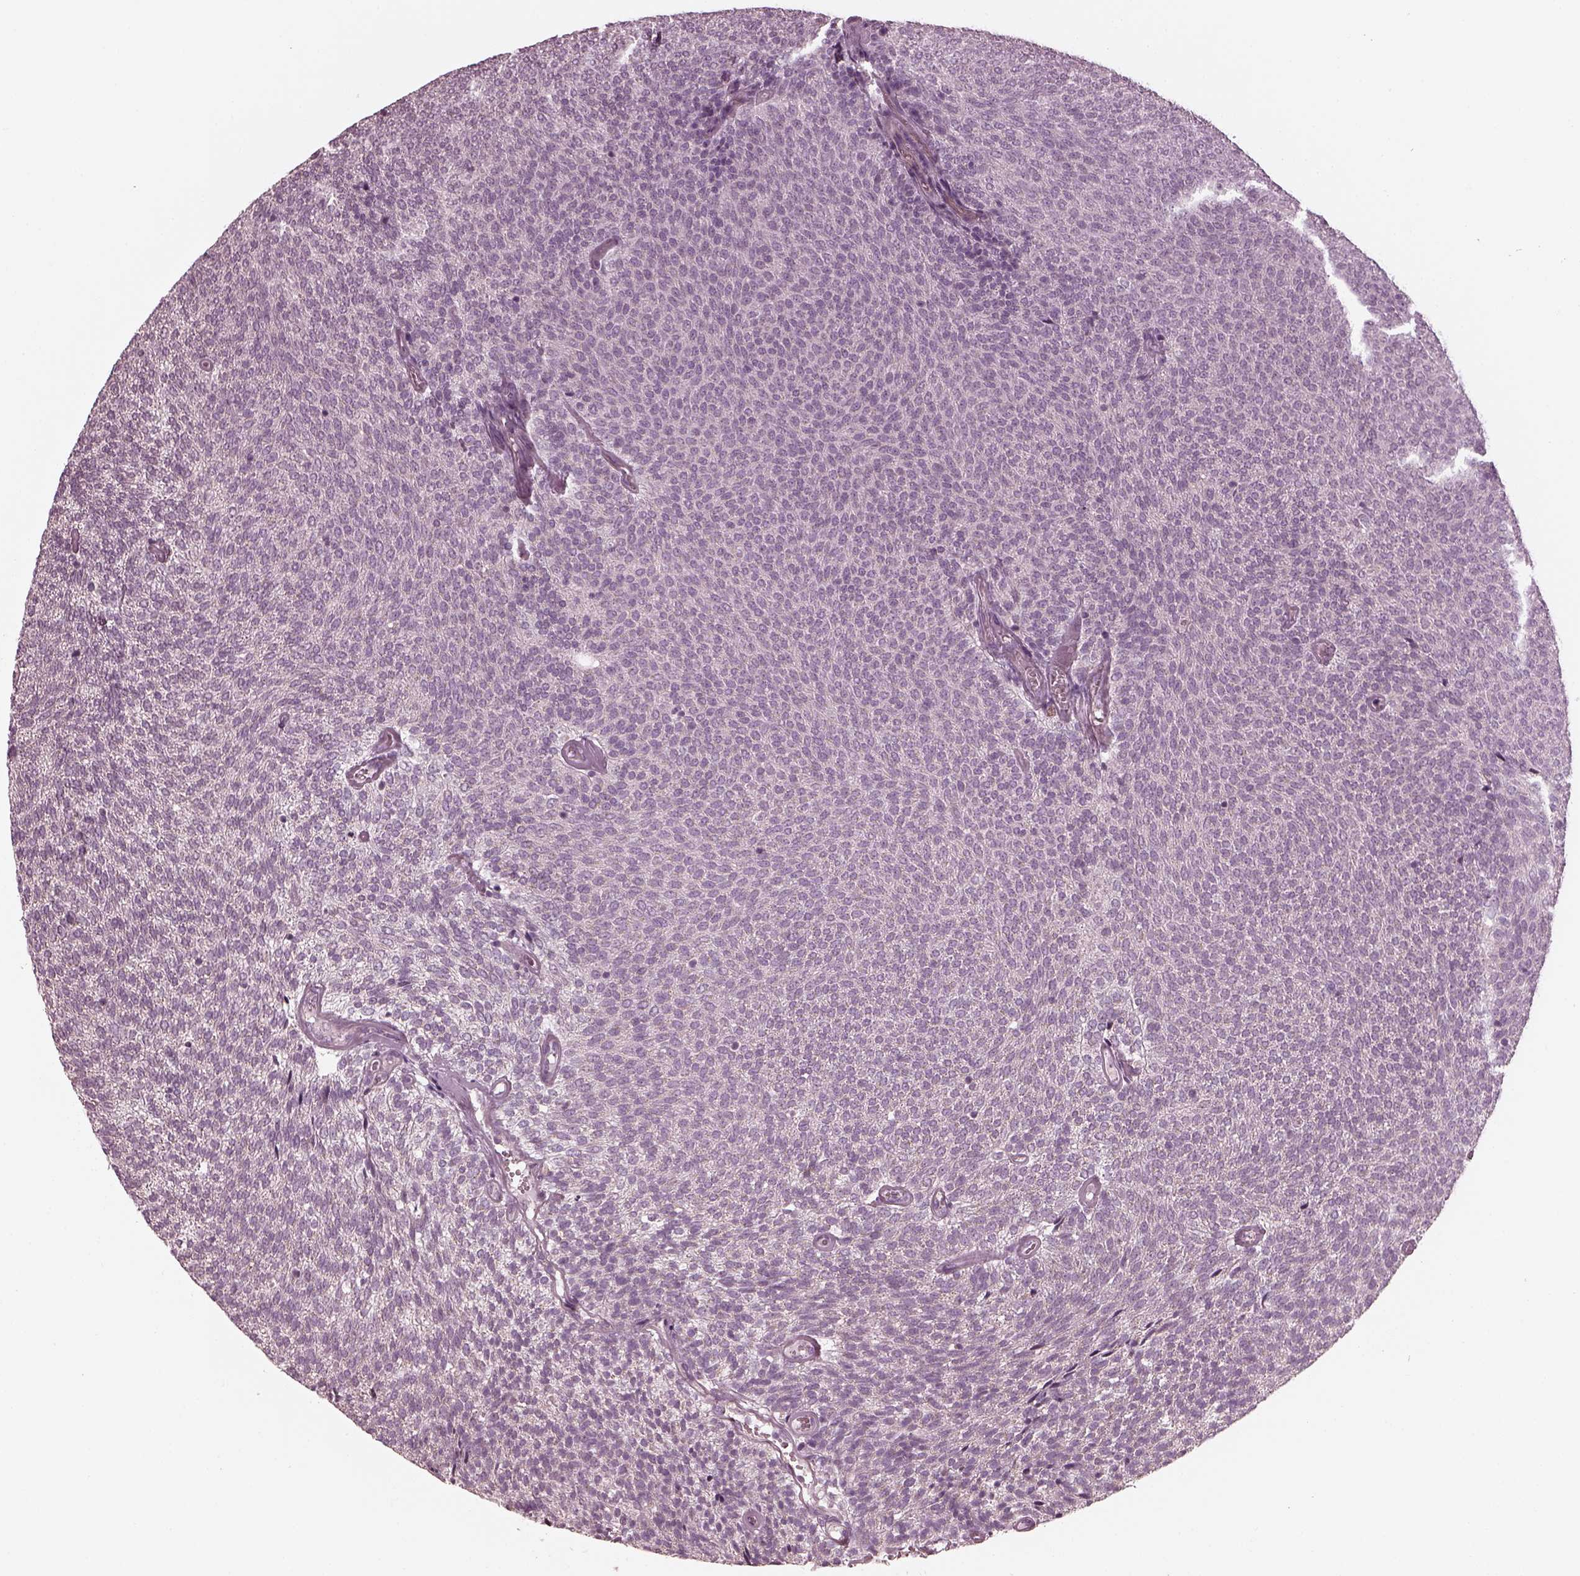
{"staining": {"intensity": "negative", "quantity": "none", "location": "none"}, "tissue": "urothelial cancer", "cell_type": "Tumor cells", "image_type": "cancer", "snomed": [{"axis": "morphology", "description": "Urothelial carcinoma, Low grade"}, {"axis": "topography", "description": "Urinary bladder"}], "caption": "A high-resolution histopathology image shows IHC staining of low-grade urothelial carcinoma, which exhibits no significant staining in tumor cells.", "gene": "KIF6", "patient": {"sex": "male", "age": 77}}